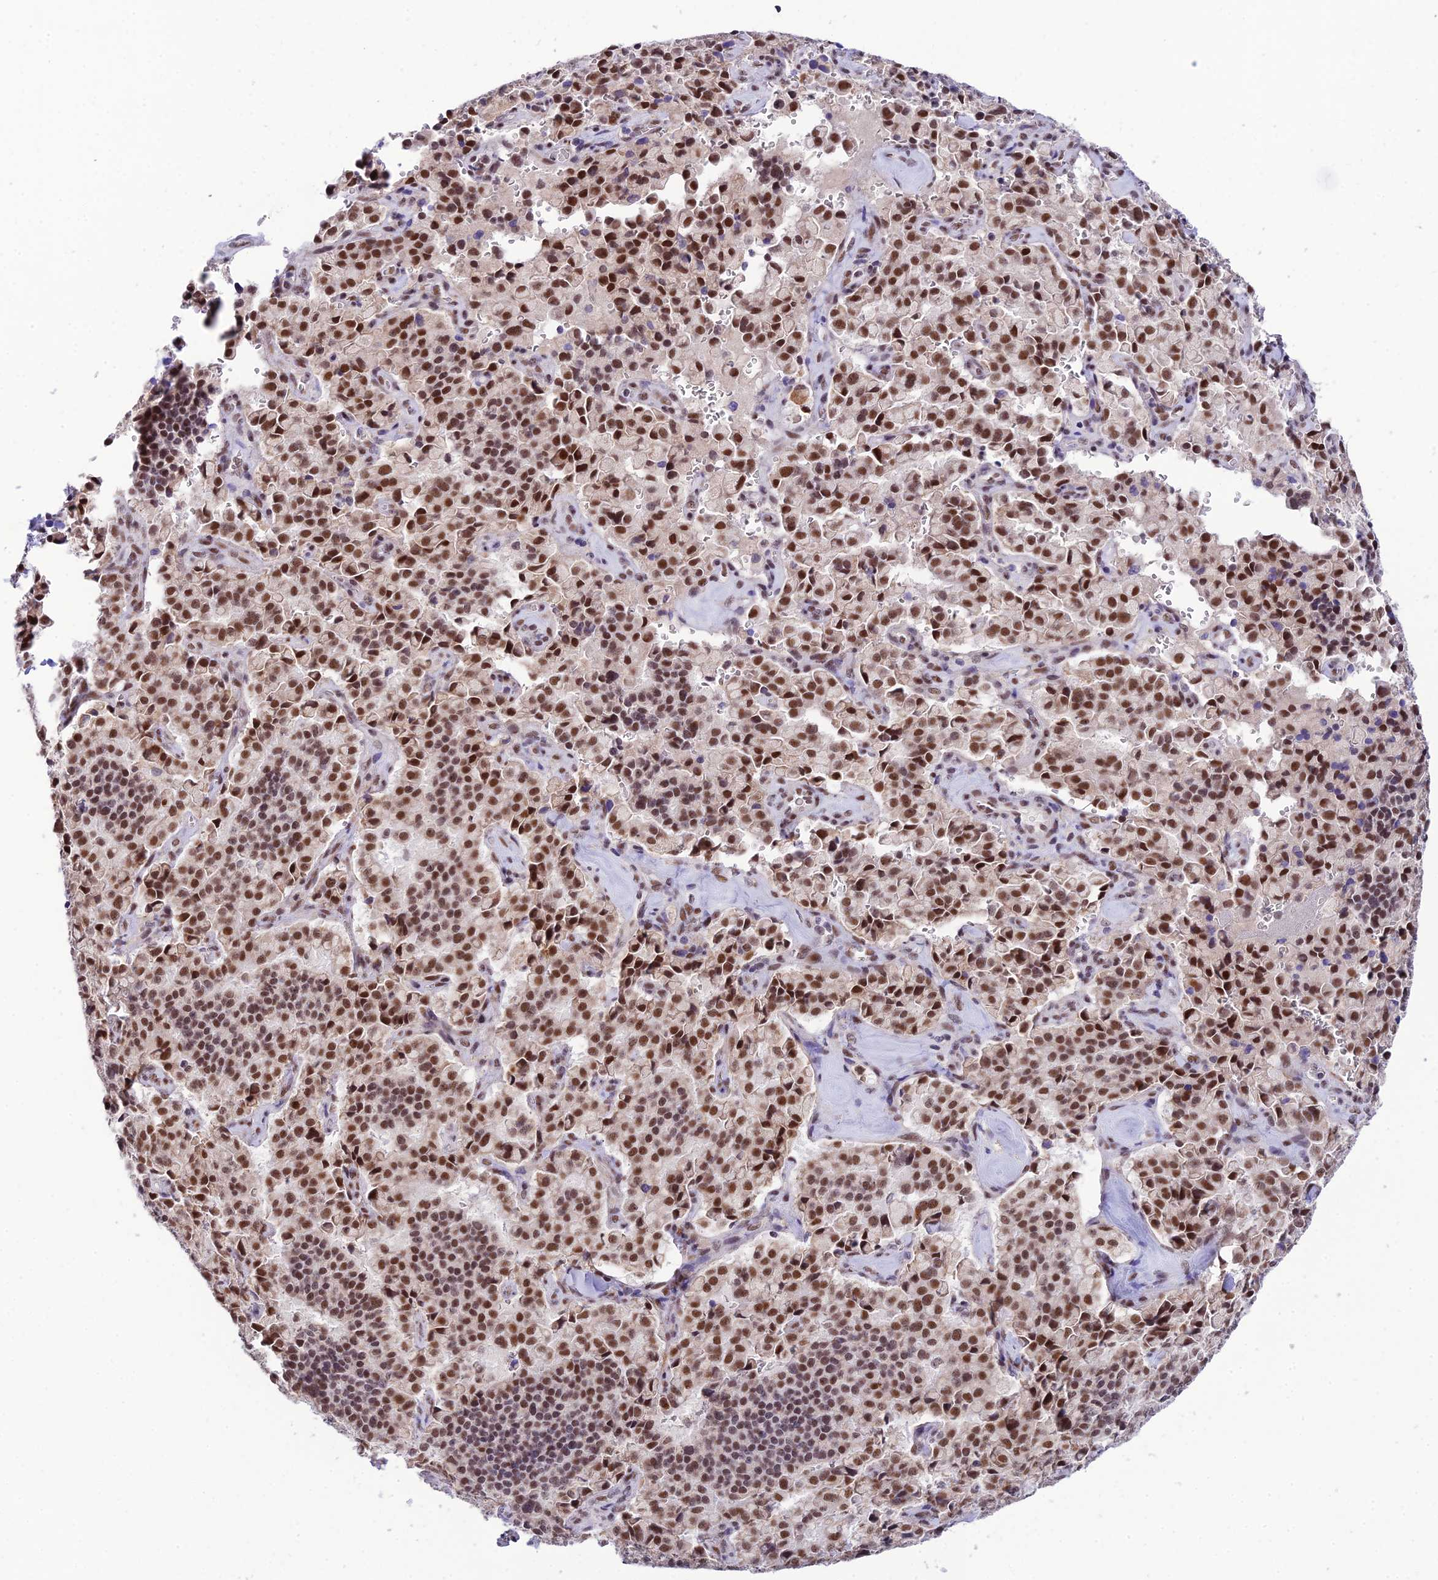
{"staining": {"intensity": "strong", "quantity": ">75%", "location": "nuclear"}, "tissue": "pancreatic cancer", "cell_type": "Tumor cells", "image_type": "cancer", "snomed": [{"axis": "morphology", "description": "Adenocarcinoma, NOS"}, {"axis": "topography", "description": "Pancreas"}], "caption": "Human pancreatic adenocarcinoma stained for a protein (brown) displays strong nuclear positive positivity in about >75% of tumor cells.", "gene": "C2orf49", "patient": {"sex": "male", "age": 65}}